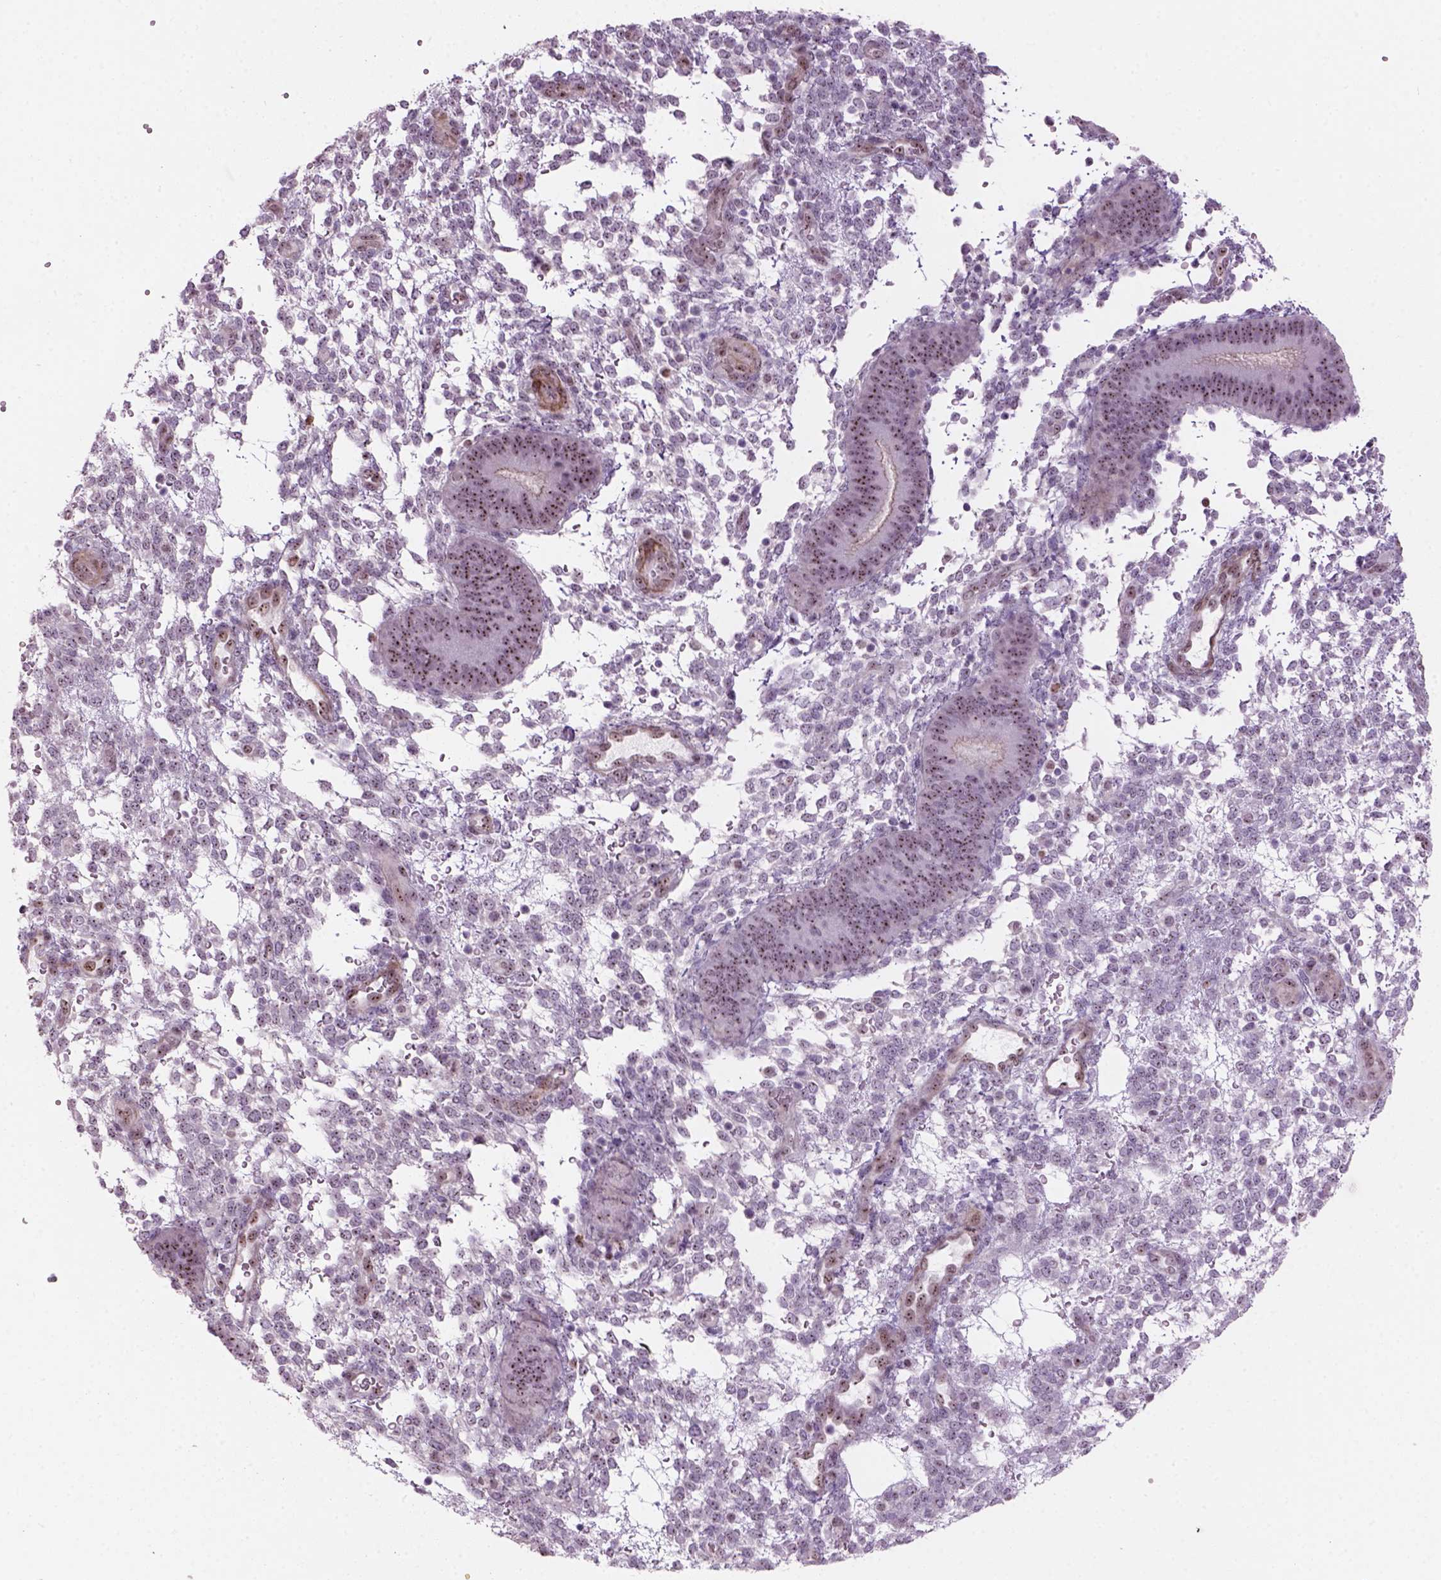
{"staining": {"intensity": "weak", "quantity": "25%-75%", "location": "nuclear"}, "tissue": "endometrium", "cell_type": "Cells in endometrial stroma", "image_type": "normal", "snomed": [{"axis": "morphology", "description": "Normal tissue, NOS"}, {"axis": "topography", "description": "Endometrium"}], "caption": "Immunohistochemical staining of normal human endometrium reveals low levels of weak nuclear positivity in approximately 25%-75% of cells in endometrial stroma. (DAB IHC with brightfield microscopy, high magnification).", "gene": "RRS1", "patient": {"sex": "female", "age": 39}}